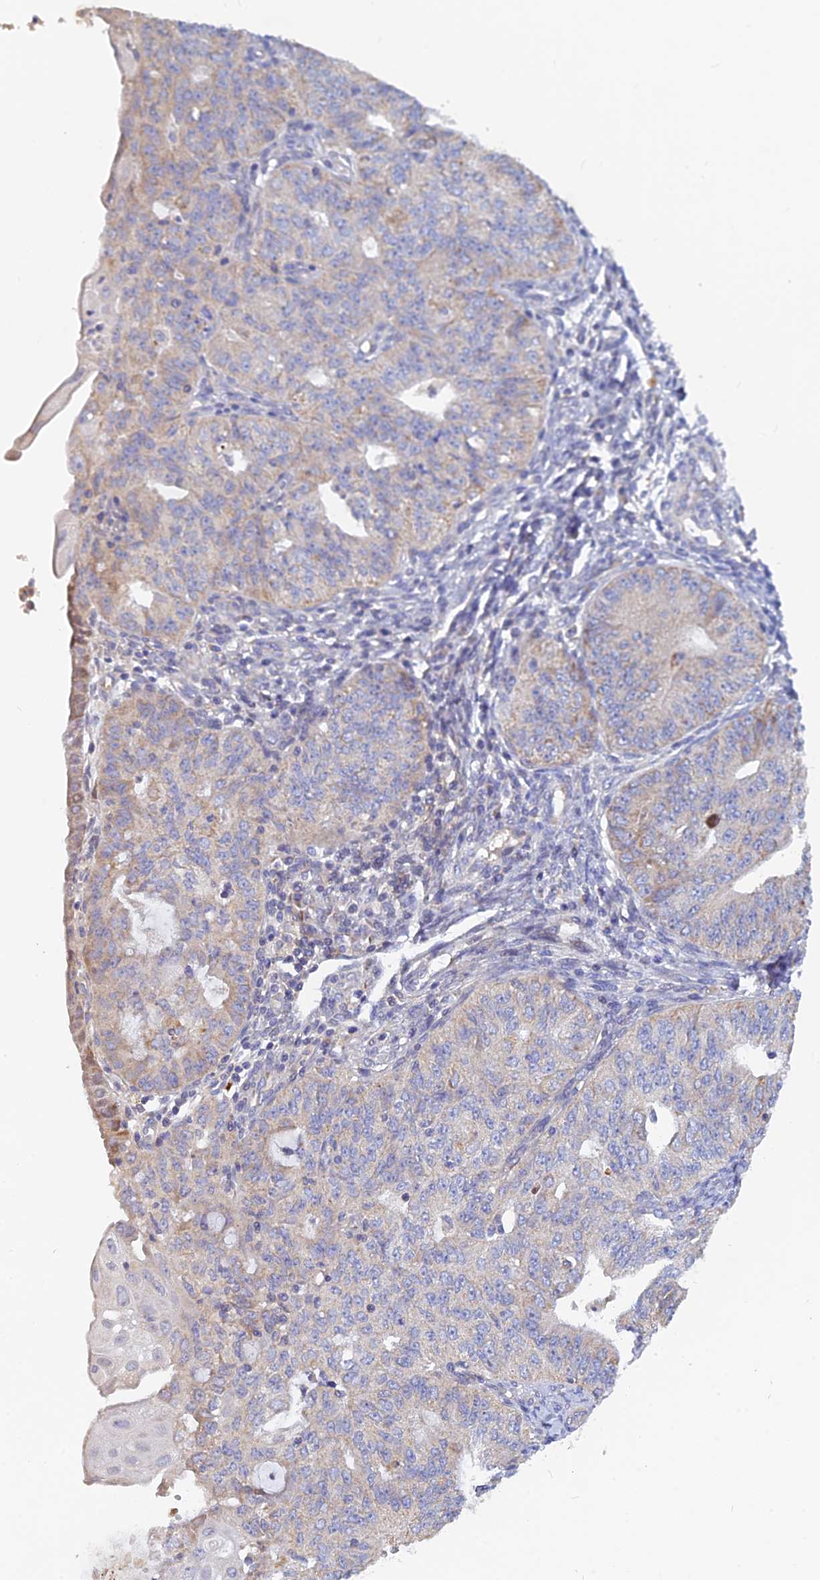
{"staining": {"intensity": "weak", "quantity": "<25%", "location": "cytoplasmic/membranous"}, "tissue": "endometrial cancer", "cell_type": "Tumor cells", "image_type": "cancer", "snomed": [{"axis": "morphology", "description": "Adenocarcinoma, NOS"}, {"axis": "topography", "description": "Endometrium"}], "caption": "There is no significant positivity in tumor cells of endometrial cancer.", "gene": "CACNA1B", "patient": {"sex": "female", "age": 32}}